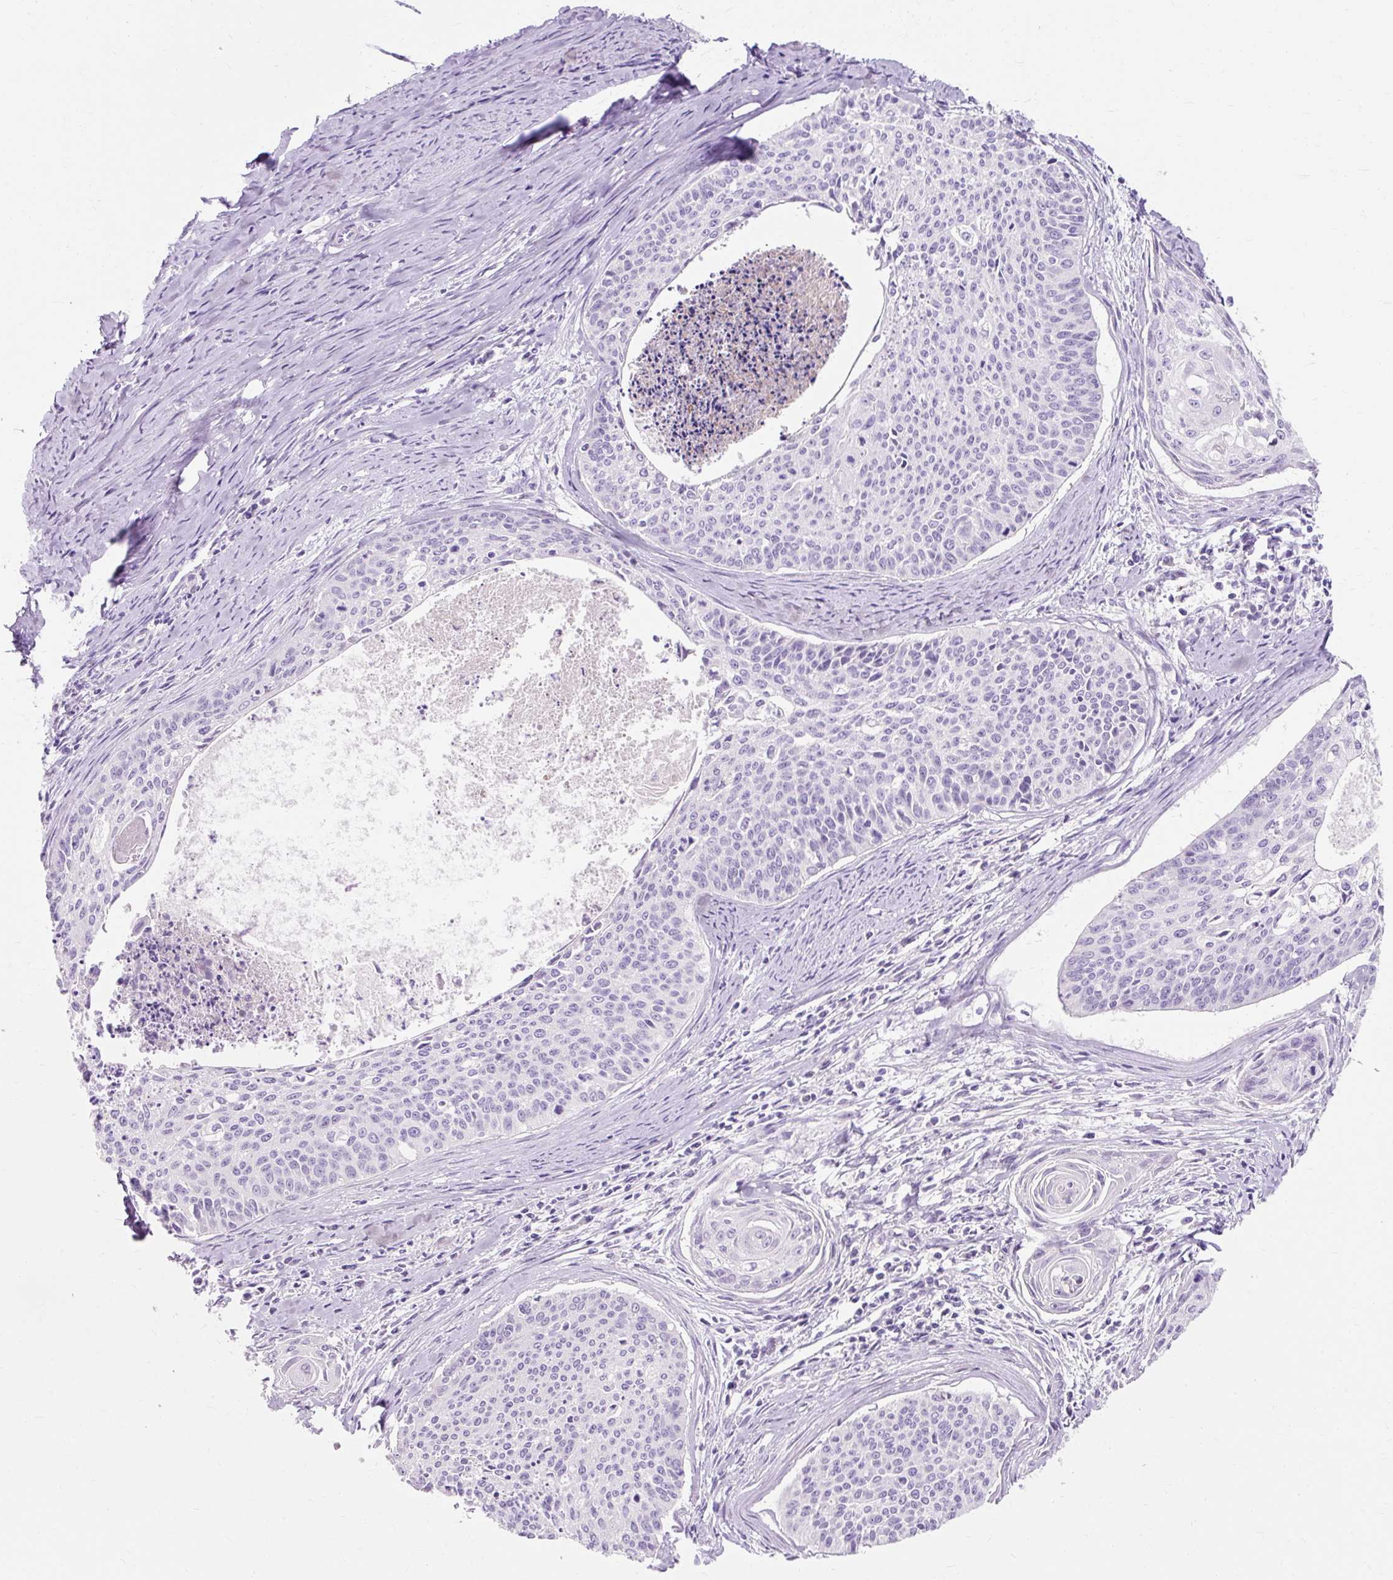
{"staining": {"intensity": "negative", "quantity": "none", "location": "none"}, "tissue": "cervical cancer", "cell_type": "Tumor cells", "image_type": "cancer", "snomed": [{"axis": "morphology", "description": "Squamous cell carcinoma, NOS"}, {"axis": "topography", "description": "Cervix"}], "caption": "A micrograph of human cervical squamous cell carcinoma is negative for staining in tumor cells. The staining was performed using DAB (3,3'-diaminobenzidine) to visualize the protein expression in brown, while the nuclei were stained in blue with hematoxylin (Magnification: 20x).", "gene": "TMEM213", "patient": {"sex": "female", "age": 55}}